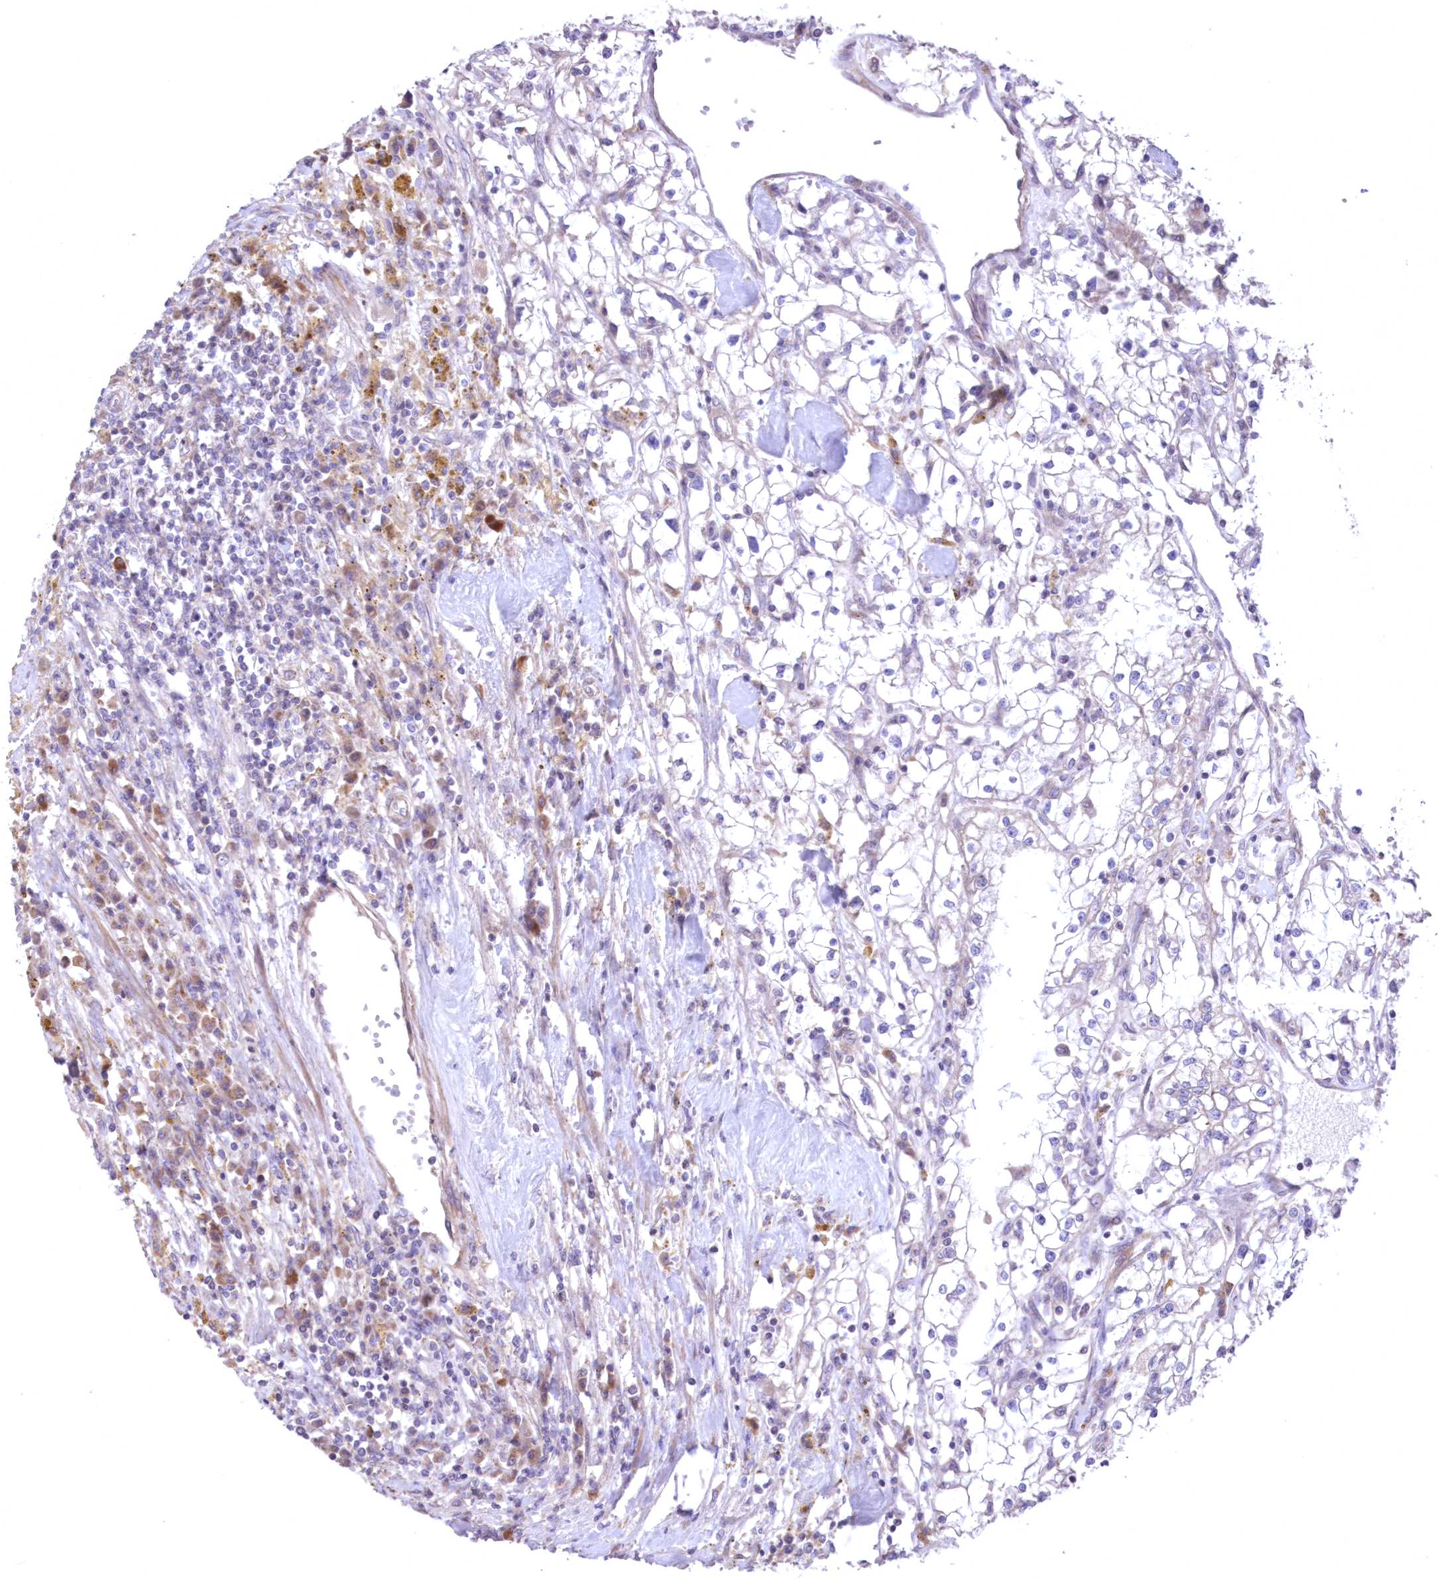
{"staining": {"intensity": "negative", "quantity": "none", "location": "none"}, "tissue": "renal cancer", "cell_type": "Tumor cells", "image_type": "cancer", "snomed": [{"axis": "morphology", "description": "Adenocarcinoma, NOS"}, {"axis": "topography", "description": "Kidney"}], "caption": "The histopathology image shows no staining of tumor cells in adenocarcinoma (renal). Nuclei are stained in blue.", "gene": "MTRF1L", "patient": {"sex": "male", "age": 56}}